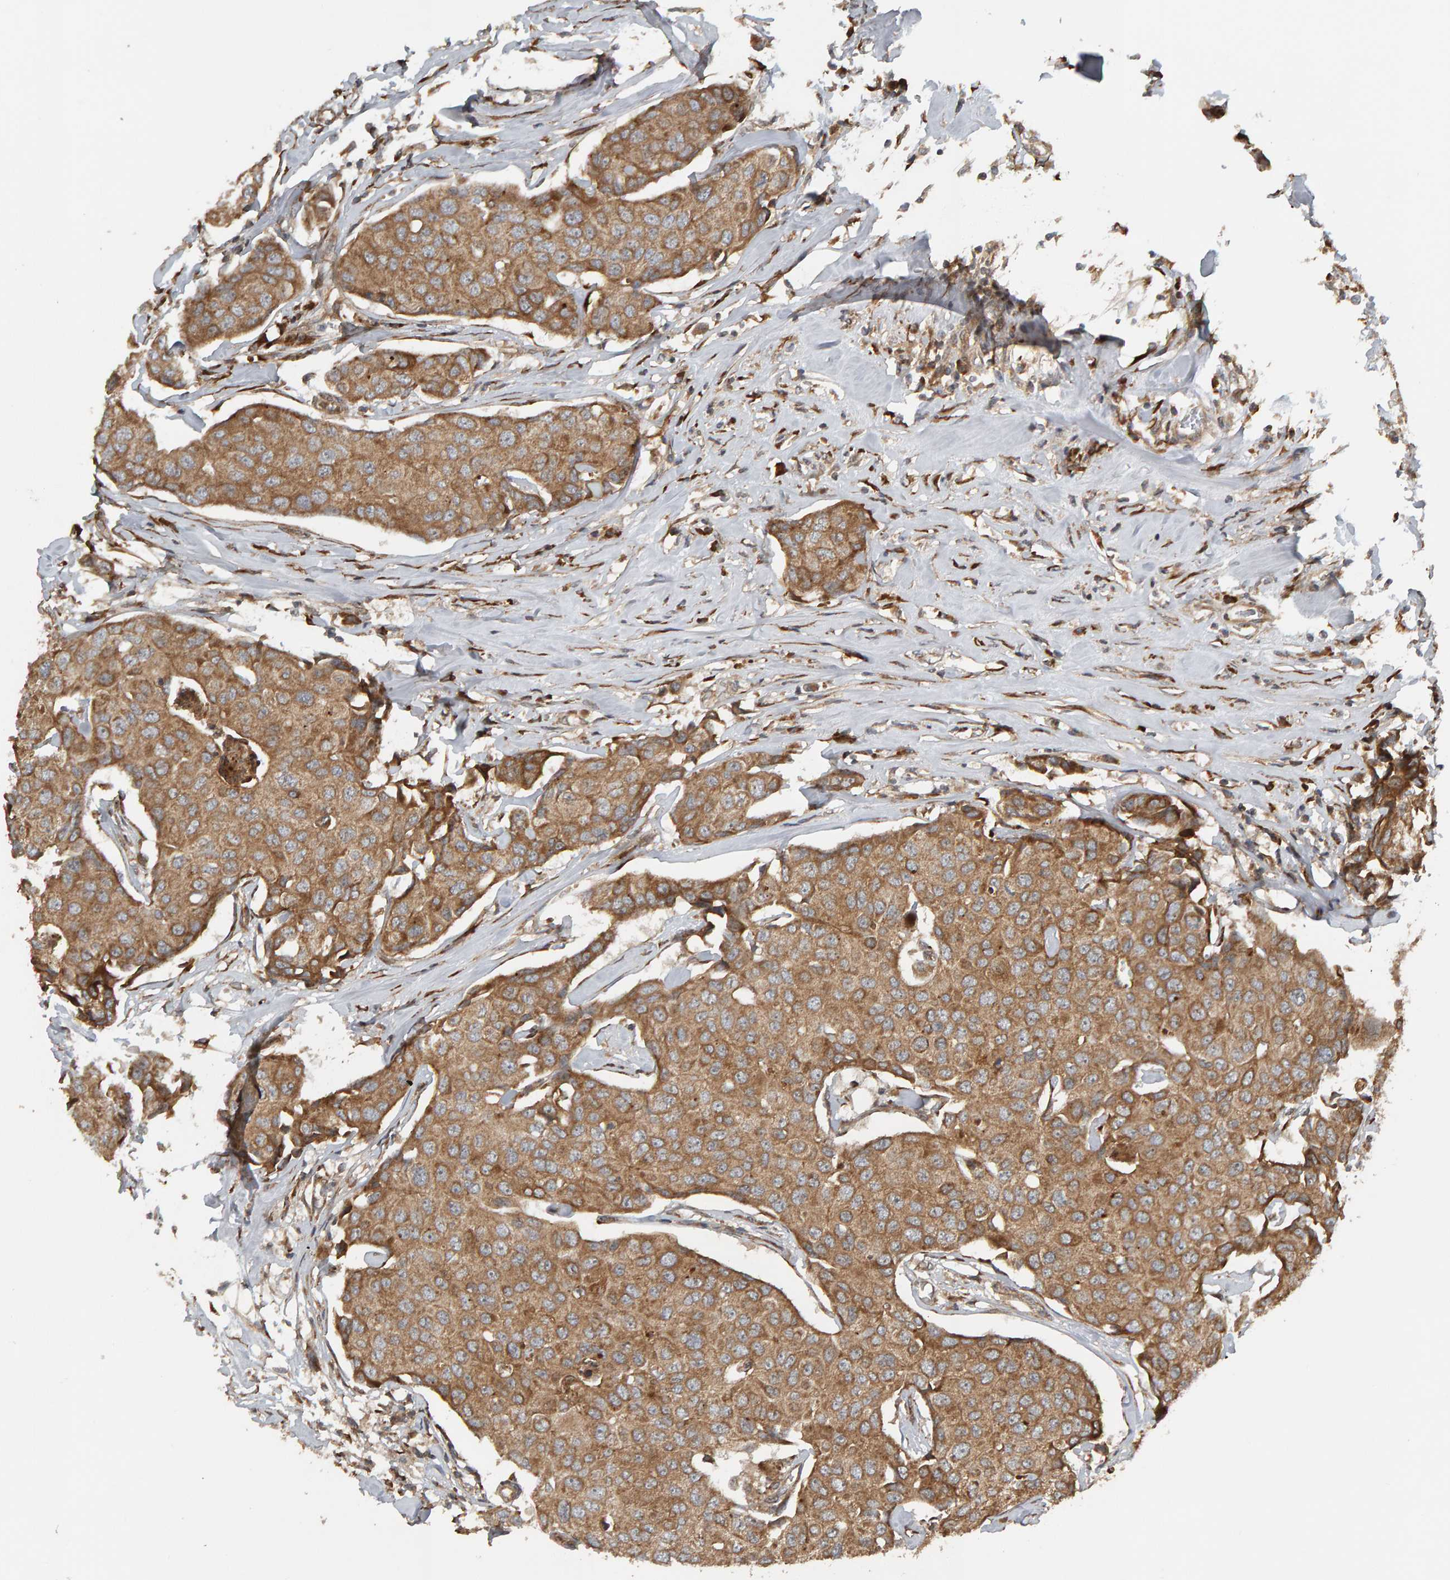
{"staining": {"intensity": "moderate", "quantity": ">75%", "location": "cytoplasmic/membranous"}, "tissue": "breast cancer", "cell_type": "Tumor cells", "image_type": "cancer", "snomed": [{"axis": "morphology", "description": "Duct carcinoma"}, {"axis": "topography", "description": "Breast"}], "caption": "Protein expression analysis of intraductal carcinoma (breast) exhibits moderate cytoplasmic/membranous positivity in approximately >75% of tumor cells. (brown staining indicates protein expression, while blue staining denotes nuclei).", "gene": "ZFAND1", "patient": {"sex": "female", "age": 80}}